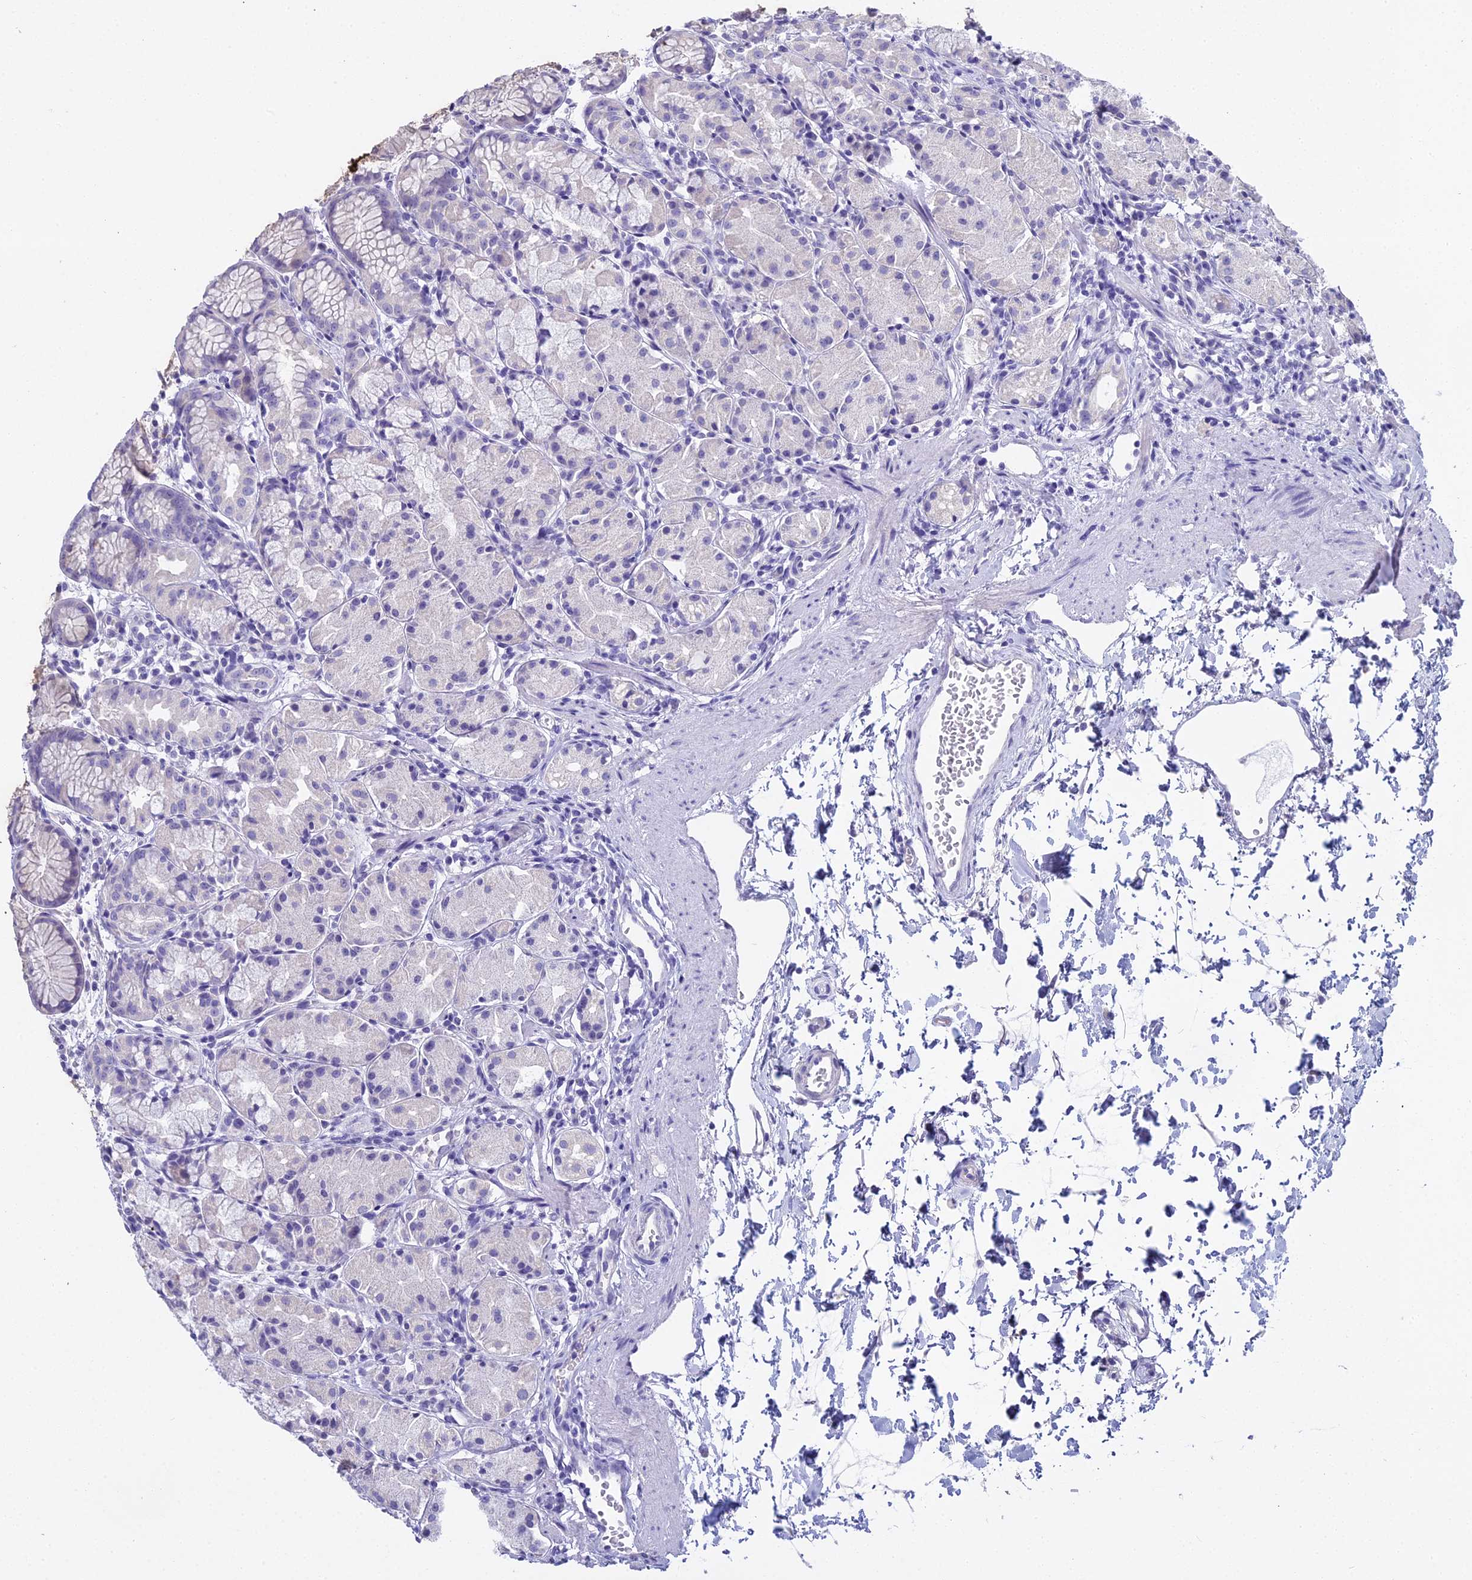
{"staining": {"intensity": "negative", "quantity": "none", "location": "none"}, "tissue": "stomach", "cell_type": "Glandular cells", "image_type": "normal", "snomed": [{"axis": "morphology", "description": "Normal tissue, NOS"}, {"axis": "topography", "description": "Stomach, upper"}], "caption": "This is an immunohistochemistry (IHC) photomicrograph of normal stomach. There is no positivity in glandular cells.", "gene": "S100A7", "patient": {"sex": "male", "age": 47}}